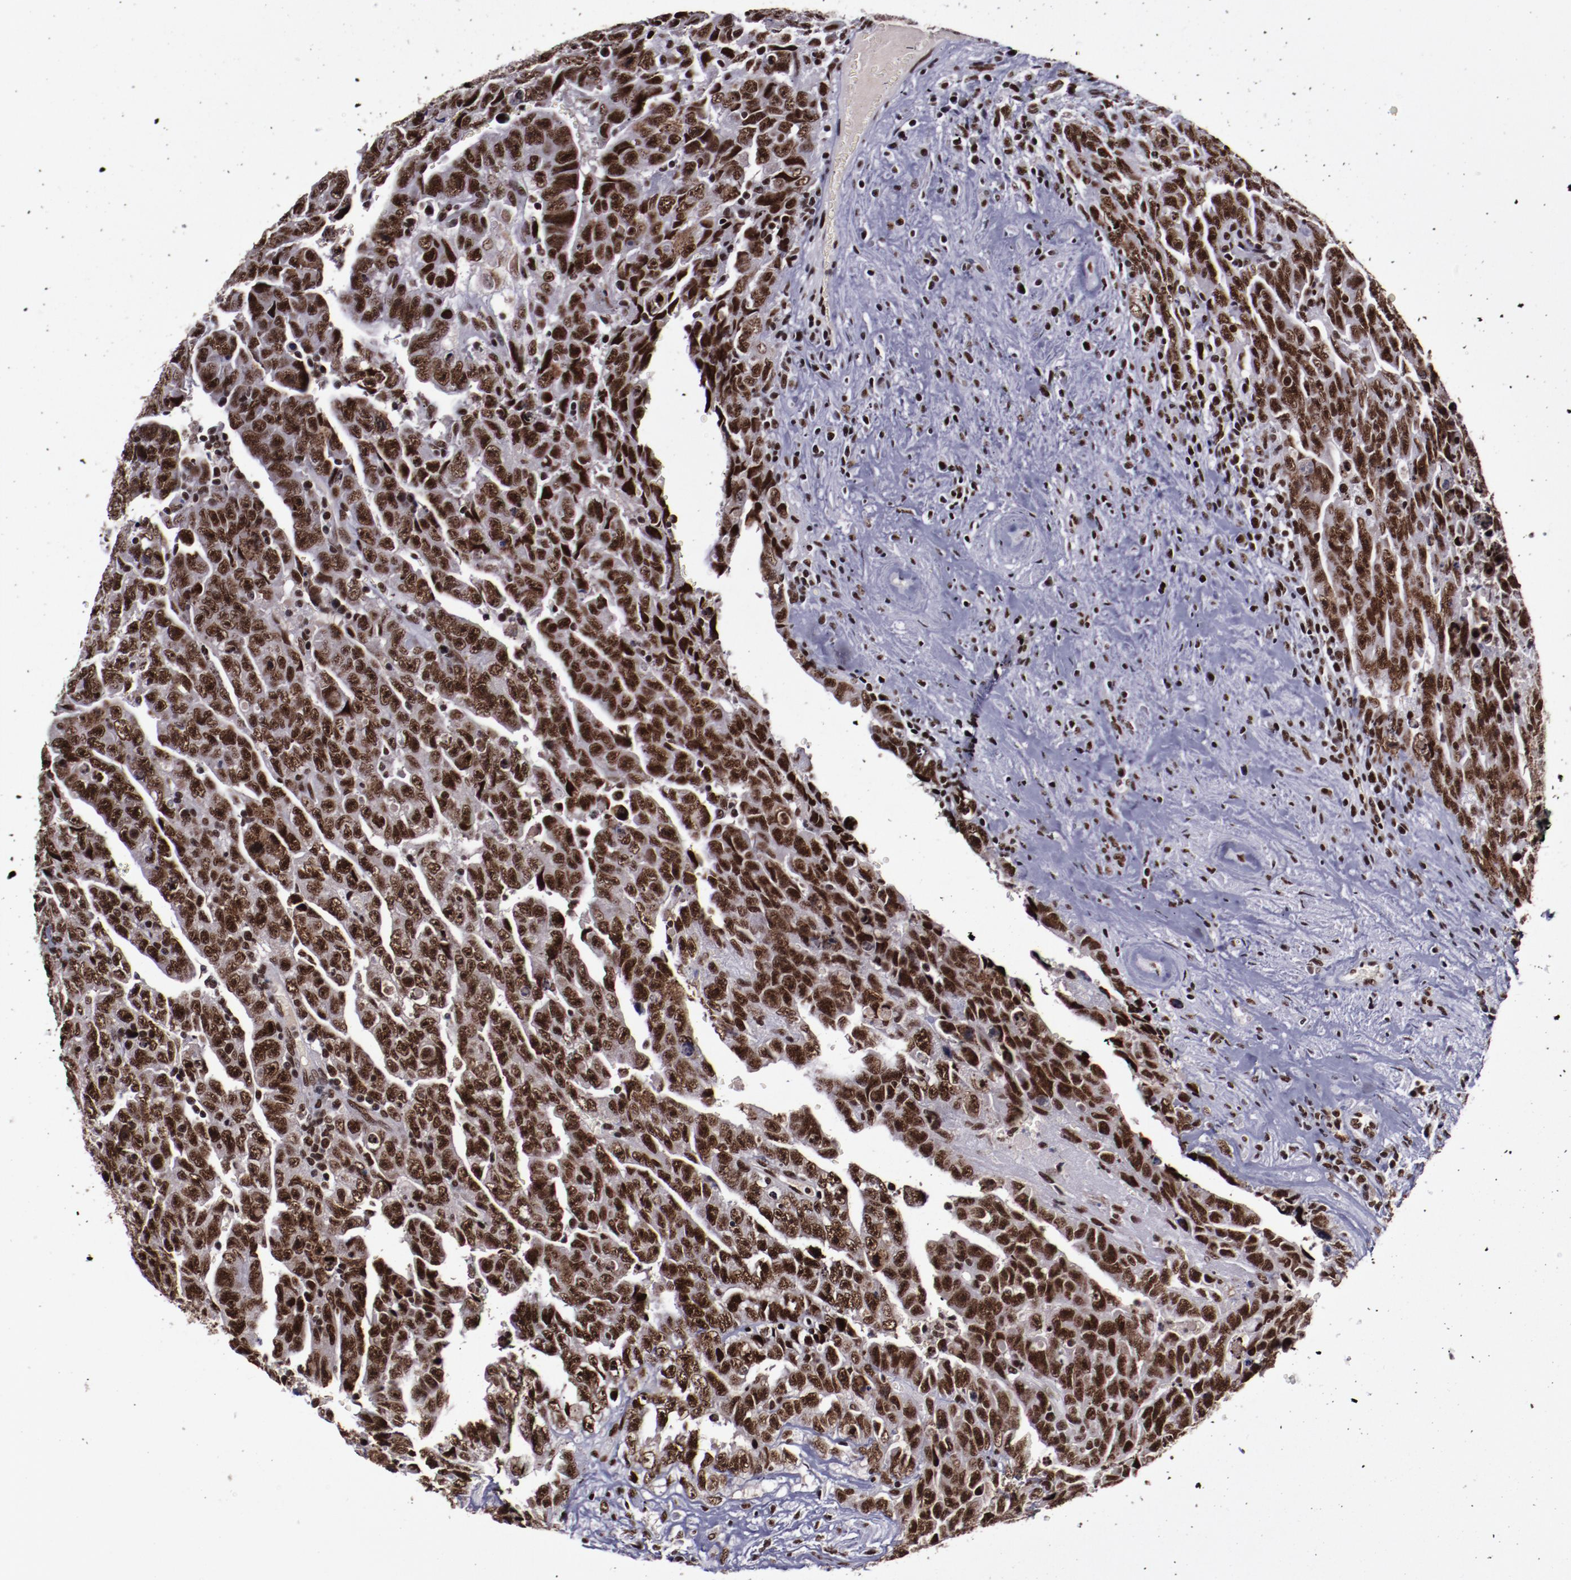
{"staining": {"intensity": "strong", "quantity": ">75%", "location": "nuclear"}, "tissue": "testis cancer", "cell_type": "Tumor cells", "image_type": "cancer", "snomed": [{"axis": "morphology", "description": "Carcinoma, Embryonal, NOS"}, {"axis": "topography", "description": "Testis"}], "caption": "DAB (3,3'-diaminobenzidine) immunohistochemical staining of human testis embryonal carcinoma reveals strong nuclear protein expression in approximately >75% of tumor cells.", "gene": "ERH", "patient": {"sex": "male", "age": 28}}